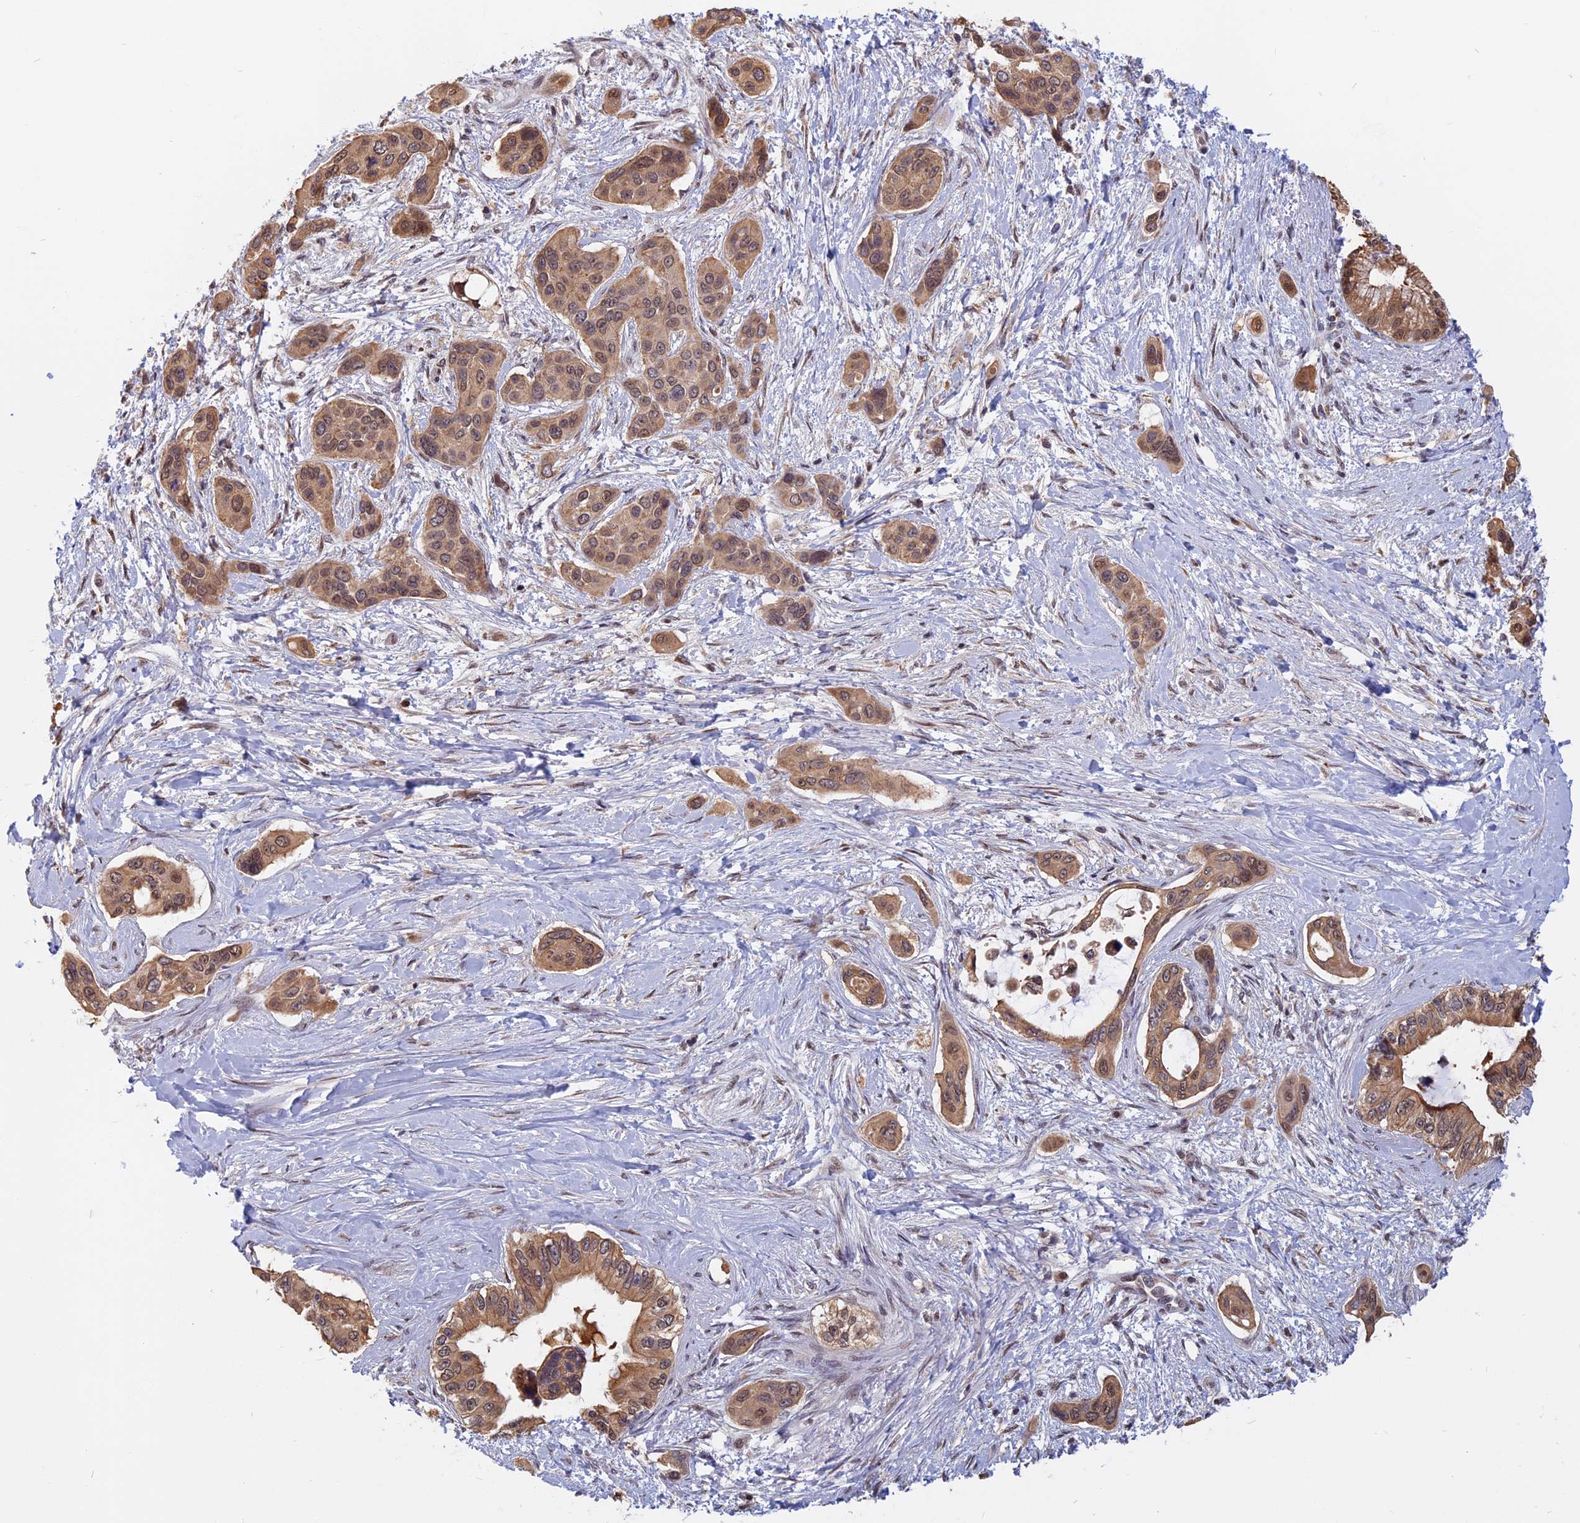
{"staining": {"intensity": "moderate", "quantity": ">75%", "location": "cytoplasmic/membranous,nuclear"}, "tissue": "pancreatic cancer", "cell_type": "Tumor cells", "image_type": "cancer", "snomed": [{"axis": "morphology", "description": "Adenocarcinoma, NOS"}, {"axis": "topography", "description": "Pancreas"}], "caption": "Pancreatic cancer (adenocarcinoma) stained with immunohistochemistry (IHC) exhibits moderate cytoplasmic/membranous and nuclear positivity in about >75% of tumor cells.", "gene": "CCDC113", "patient": {"sex": "male", "age": 72}}